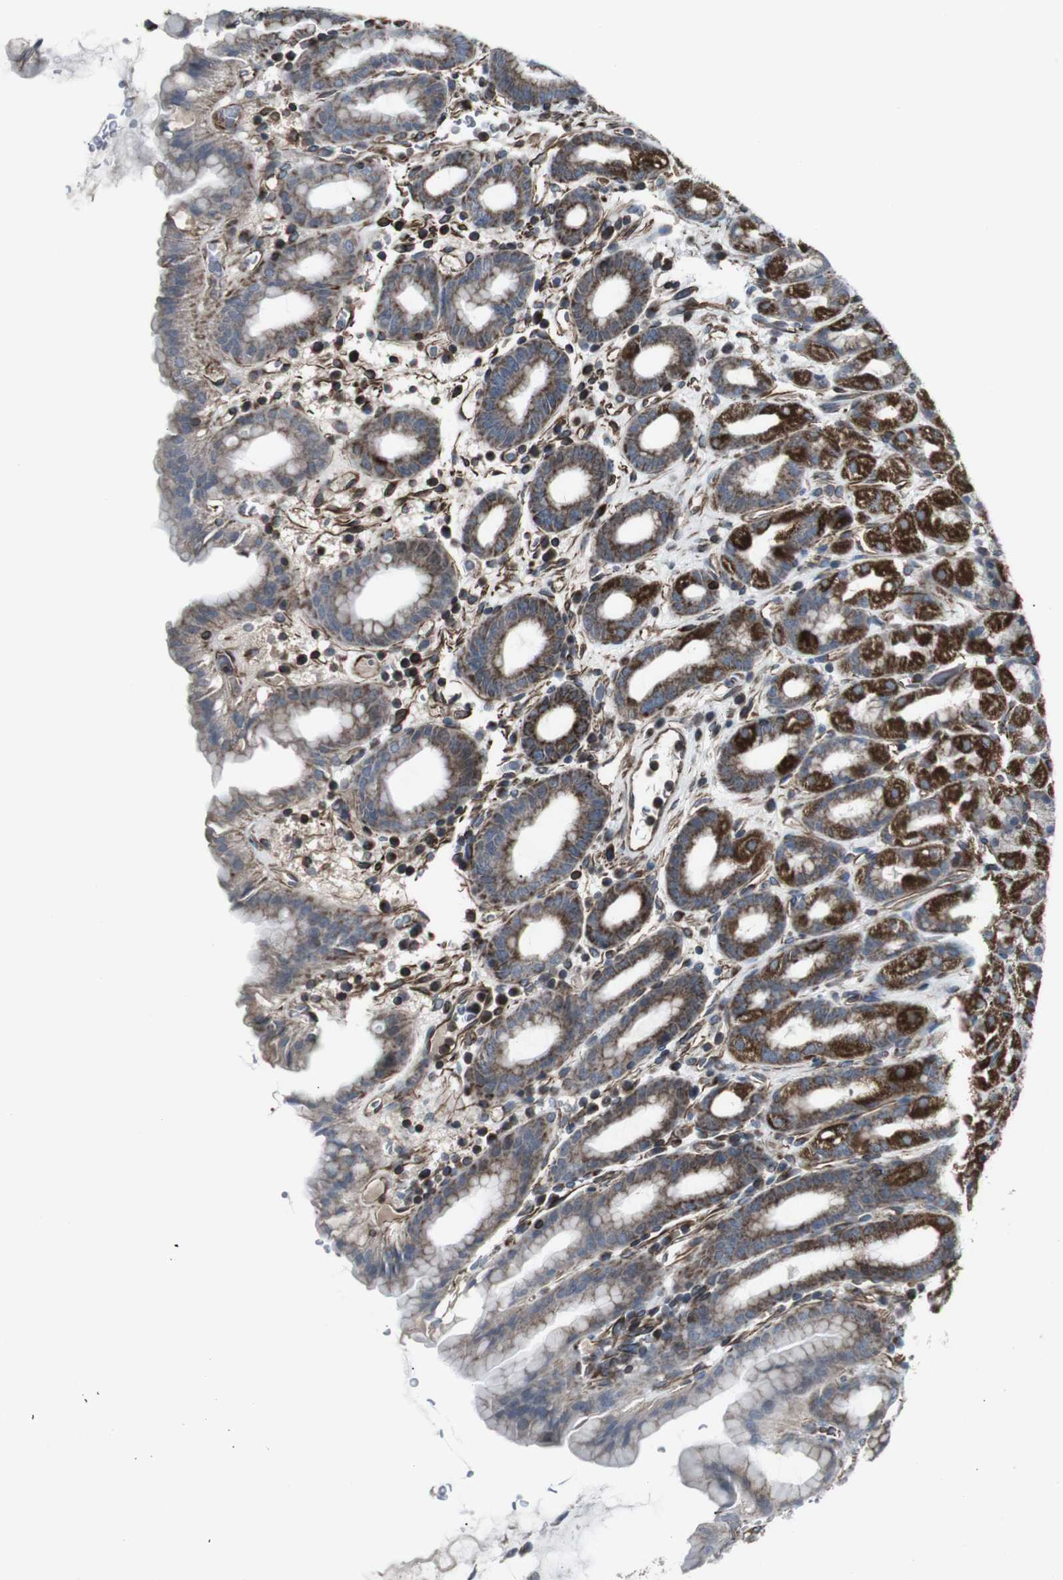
{"staining": {"intensity": "strong", "quantity": "25%-75%", "location": "cytoplasmic/membranous"}, "tissue": "stomach", "cell_type": "Glandular cells", "image_type": "normal", "snomed": [{"axis": "morphology", "description": "Normal tissue, NOS"}, {"axis": "topography", "description": "Stomach, upper"}], "caption": "Immunohistochemistry (IHC) image of unremarkable stomach: stomach stained using immunohistochemistry (IHC) shows high levels of strong protein expression localized specifically in the cytoplasmic/membranous of glandular cells, appearing as a cytoplasmic/membranous brown color.", "gene": "TMEM141", "patient": {"sex": "male", "age": 68}}